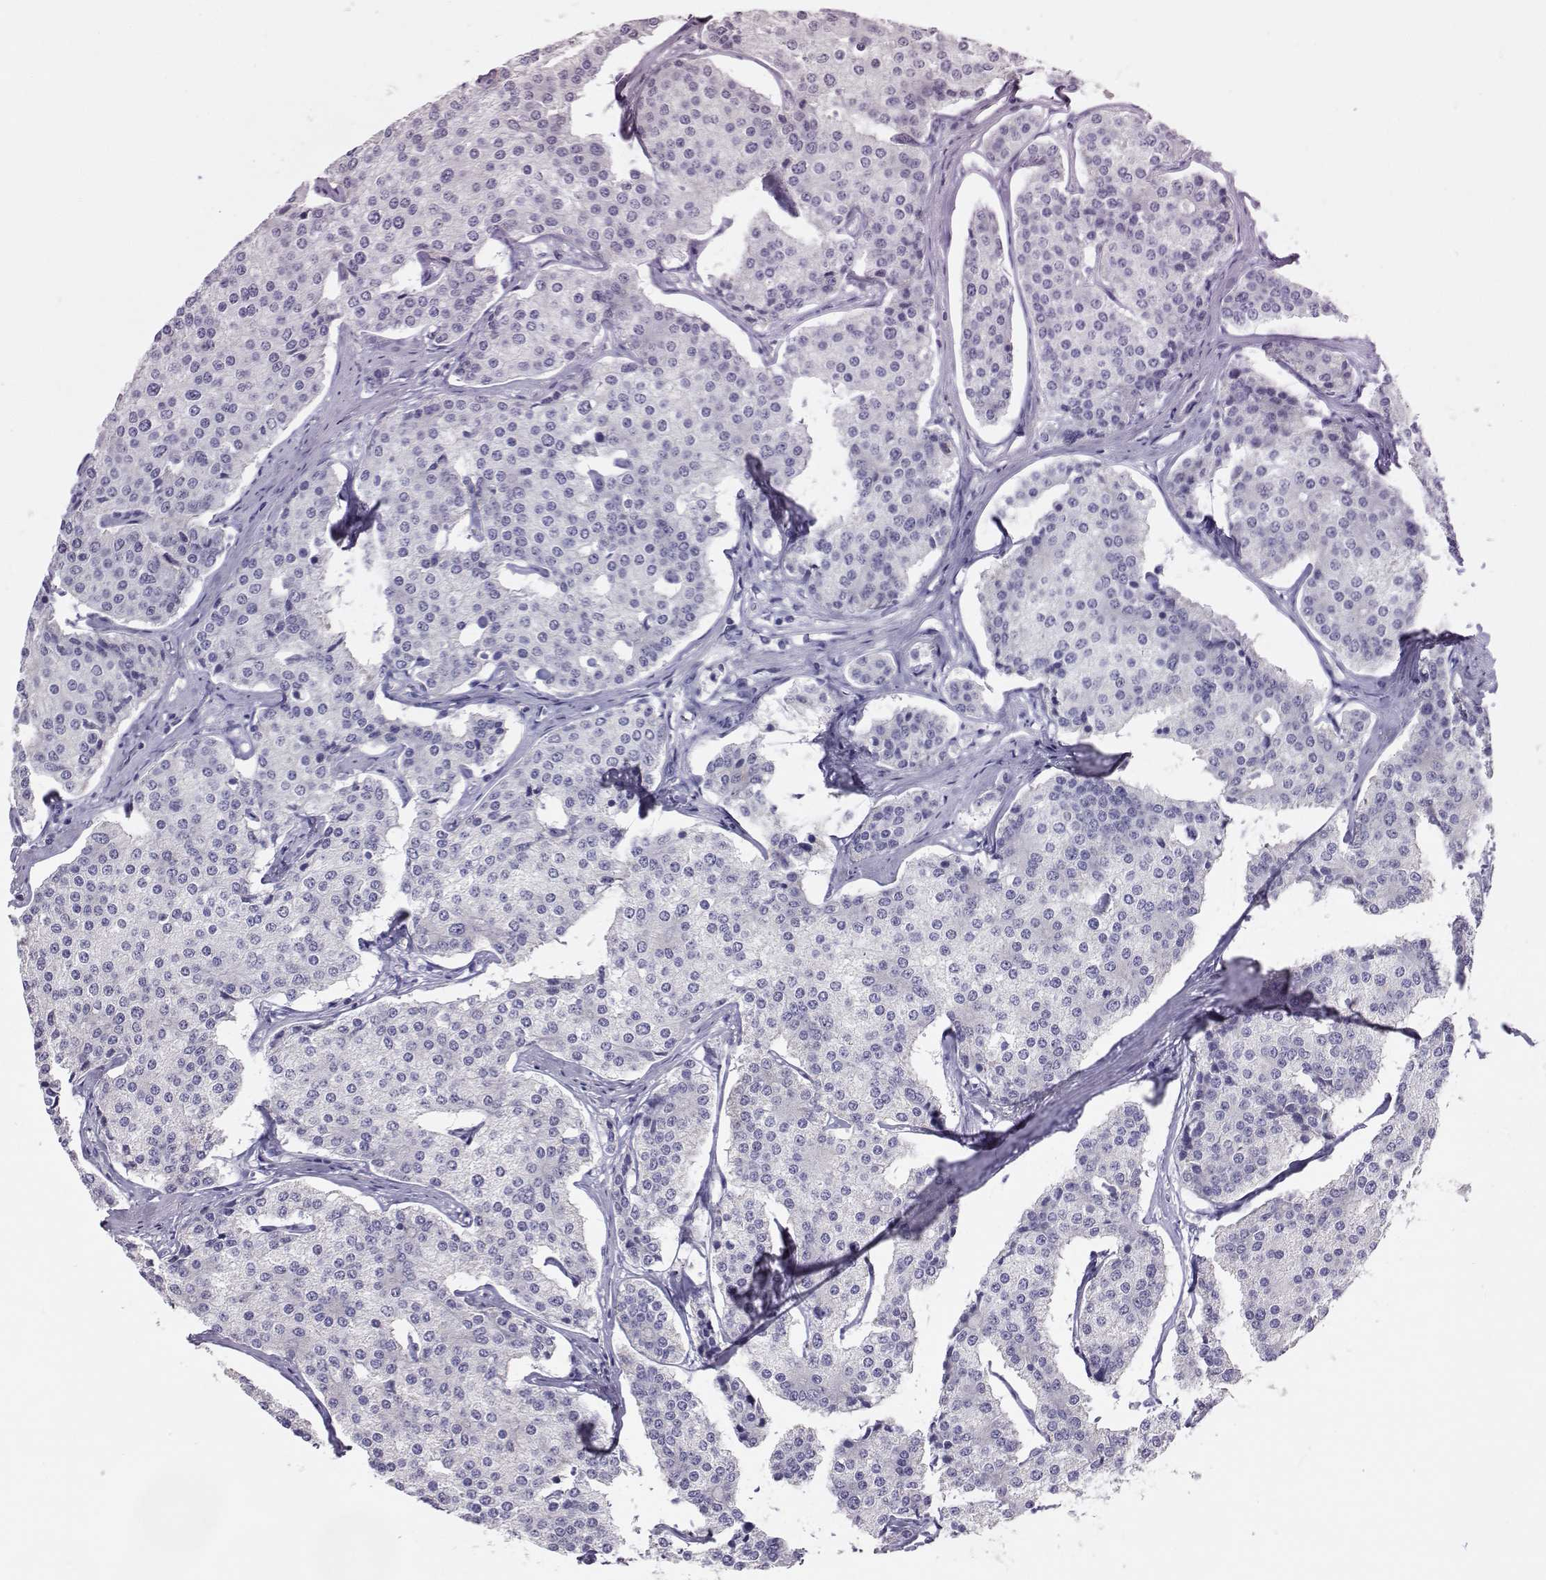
{"staining": {"intensity": "negative", "quantity": "none", "location": "none"}, "tissue": "carcinoid", "cell_type": "Tumor cells", "image_type": "cancer", "snomed": [{"axis": "morphology", "description": "Carcinoid, malignant, NOS"}, {"axis": "topography", "description": "Small intestine"}], "caption": "Immunohistochemistry photomicrograph of human carcinoid stained for a protein (brown), which reveals no expression in tumor cells.", "gene": "DNAAF1", "patient": {"sex": "female", "age": 65}}